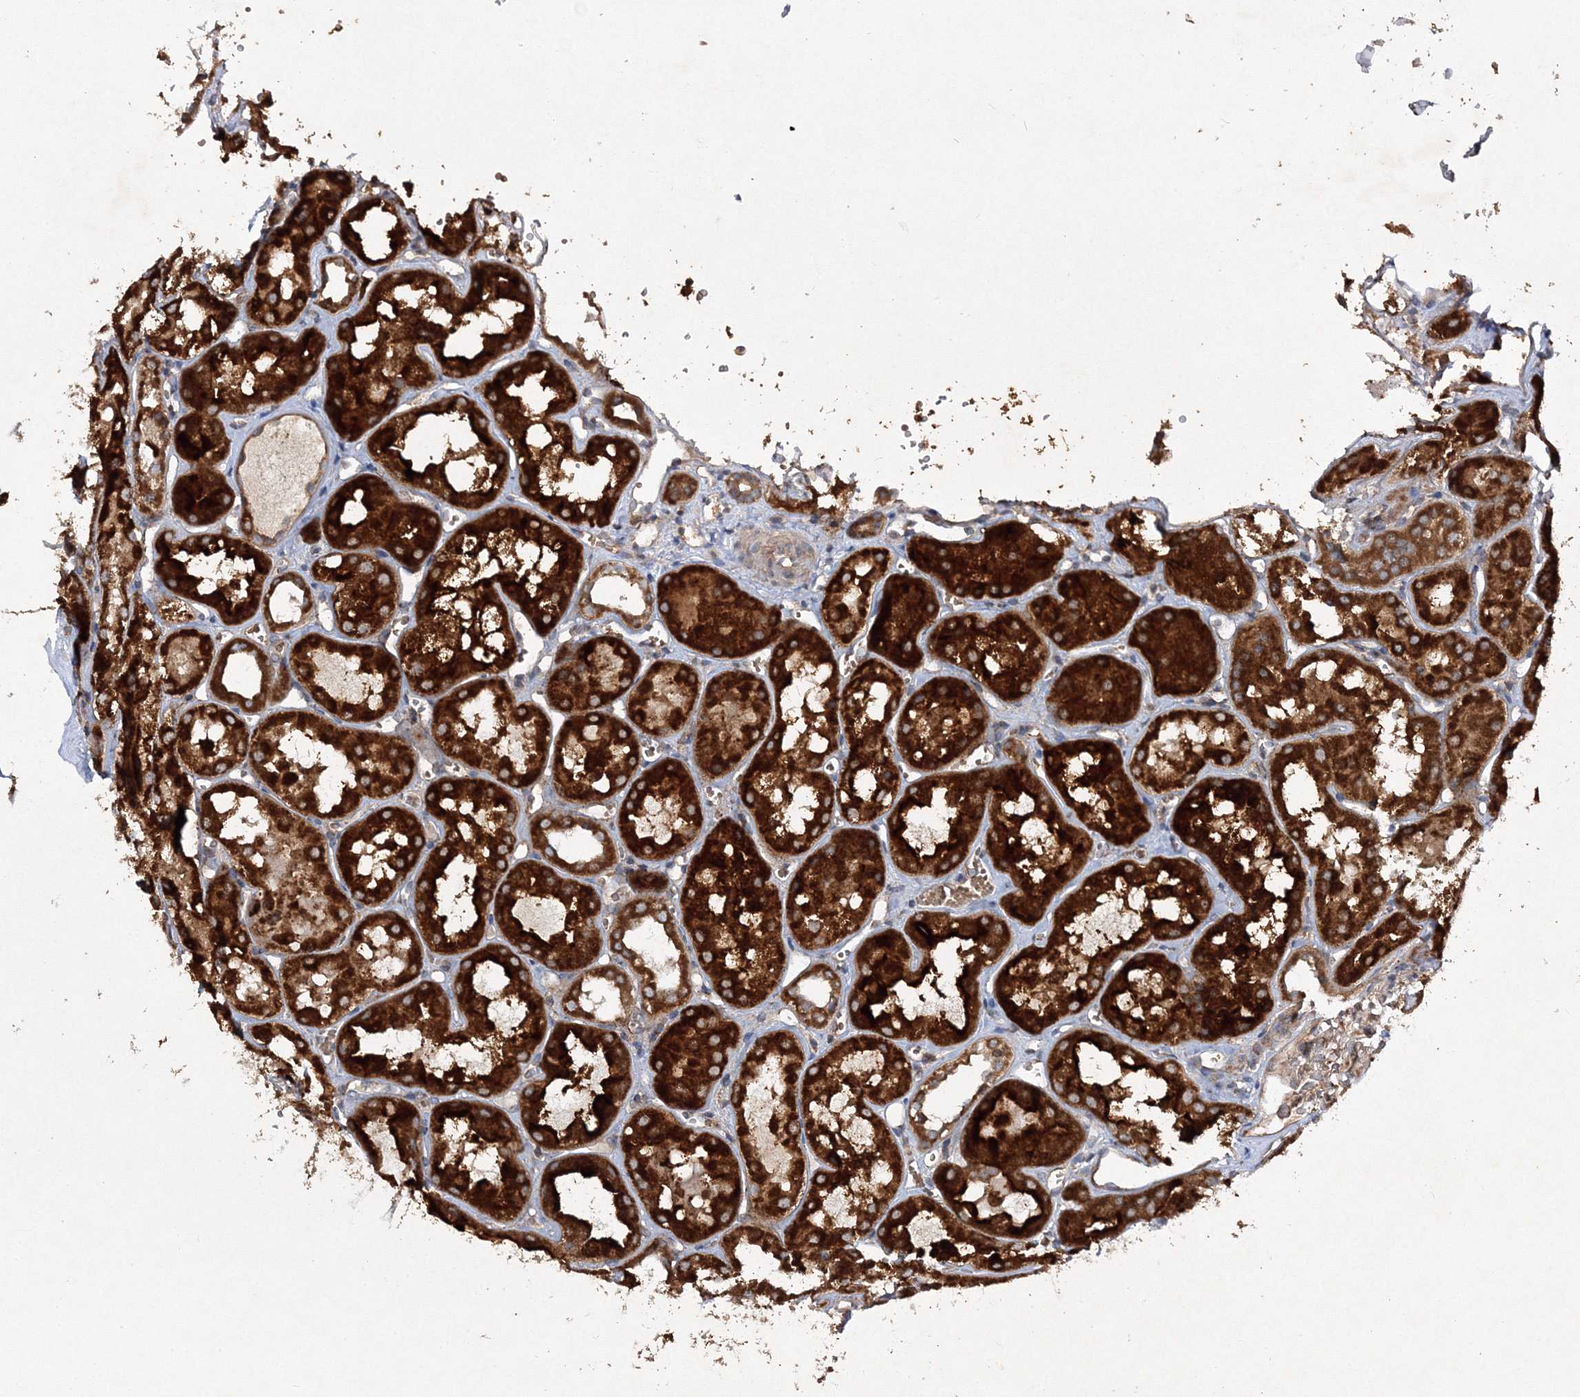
{"staining": {"intensity": "moderate", "quantity": ">75%", "location": "cytoplasmic/membranous"}, "tissue": "kidney", "cell_type": "Cells in glomeruli", "image_type": "normal", "snomed": [{"axis": "morphology", "description": "Normal tissue, NOS"}, {"axis": "topography", "description": "Kidney"}], "caption": "Moderate cytoplasmic/membranous positivity for a protein is present in about >75% of cells in glomeruli of normal kidney using immunohistochemistry (IHC).", "gene": "DNAJC13", "patient": {"sex": "male", "age": 16}}